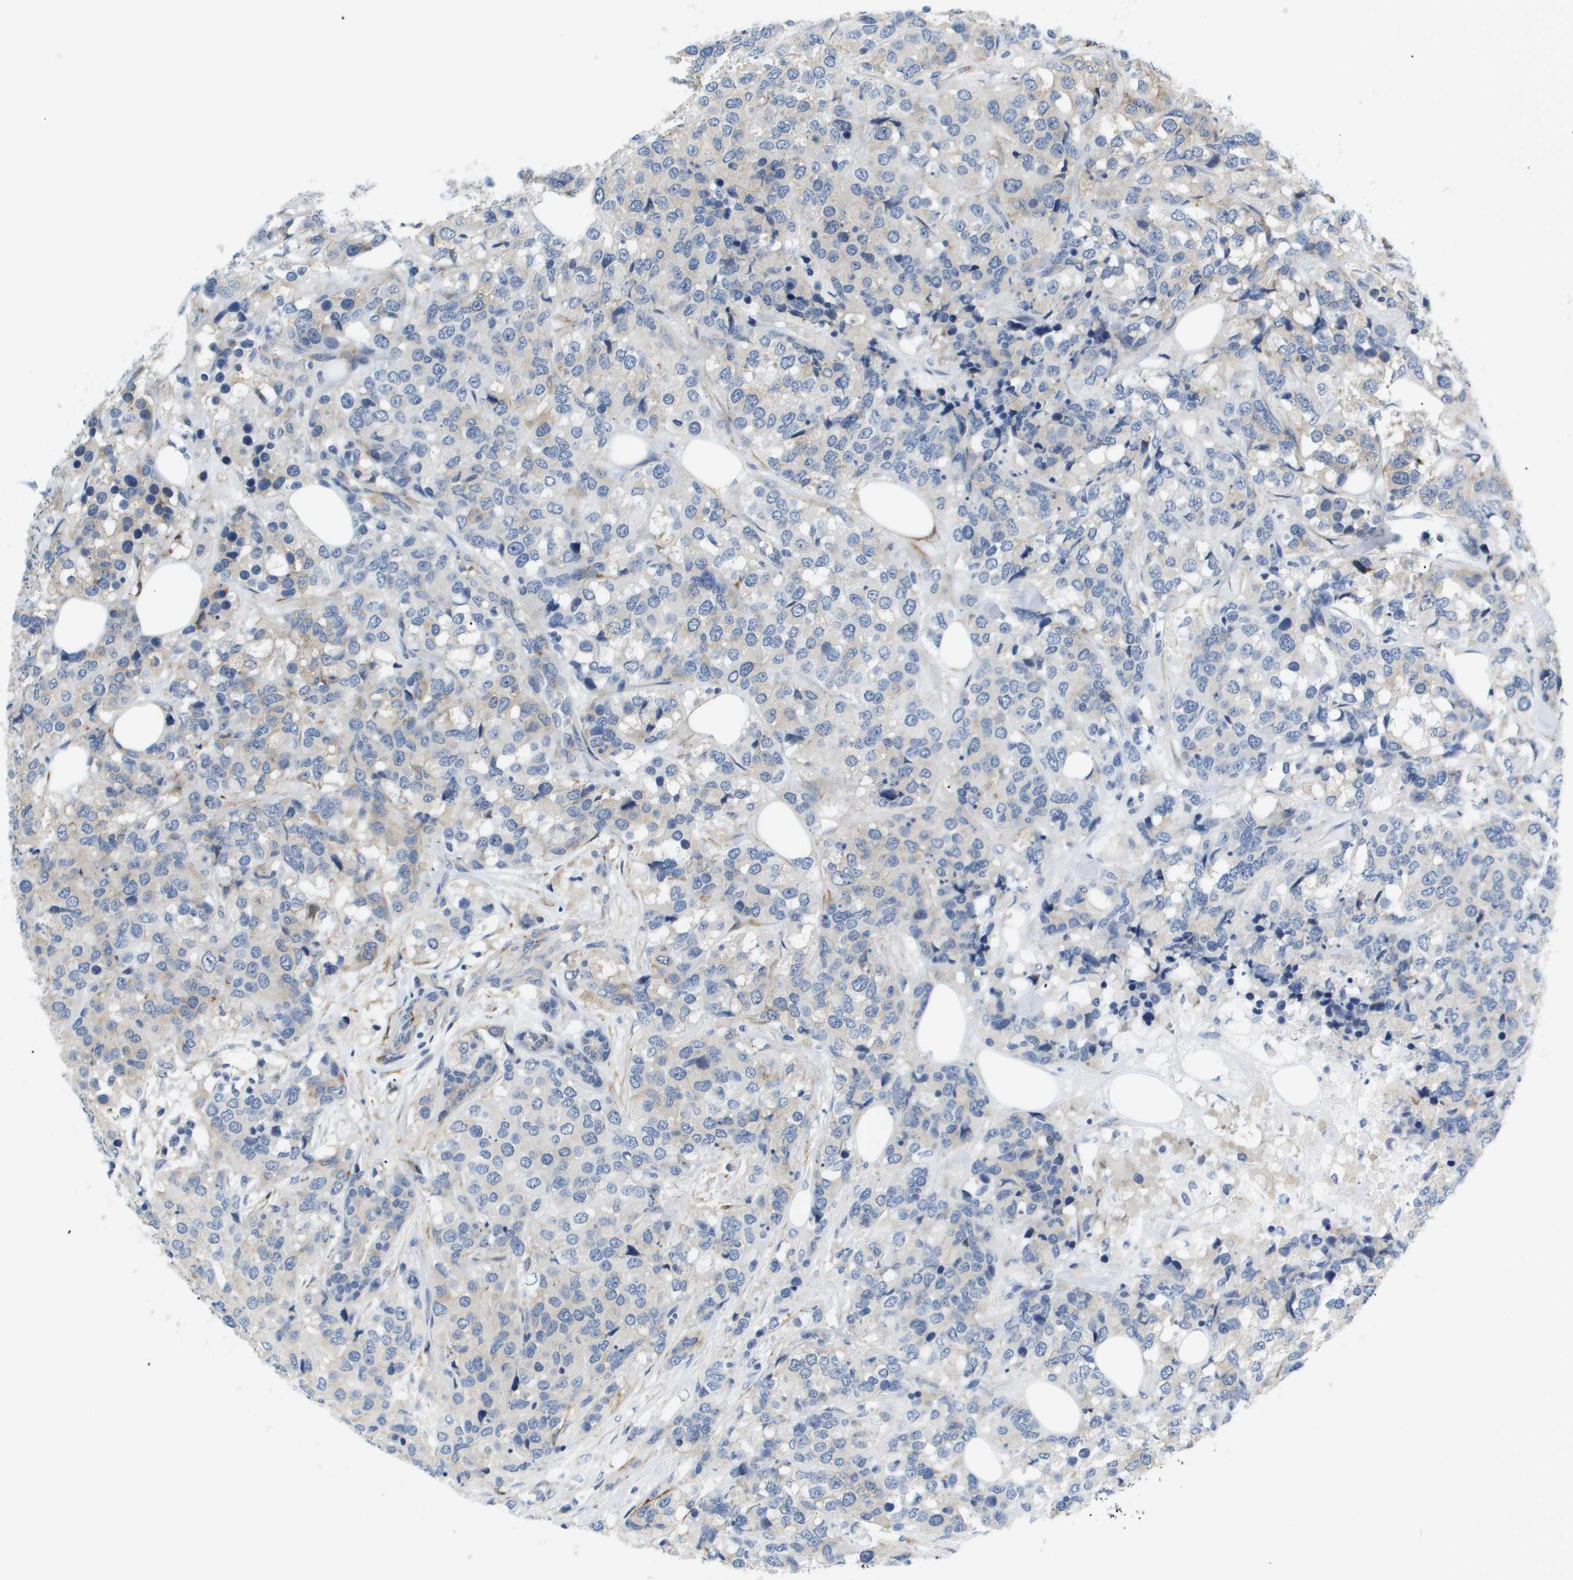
{"staining": {"intensity": "weak", "quantity": "<25%", "location": "cytoplasmic/membranous"}, "tissue": "breast cancer", "cell_type": "Tumor cells", "image_type": "cancer", "snomed": [{"axis": "morphology", "description": "Lobular carcinoma"}, {"axis": "topography", "description": "Breast"}], "caption": "The IHC micrograph has no significant staining in tumor cells of breast lobular carcinoma tissue.", "gene": "OTUD5", "patient": {"sex": "female", "age": 59}}